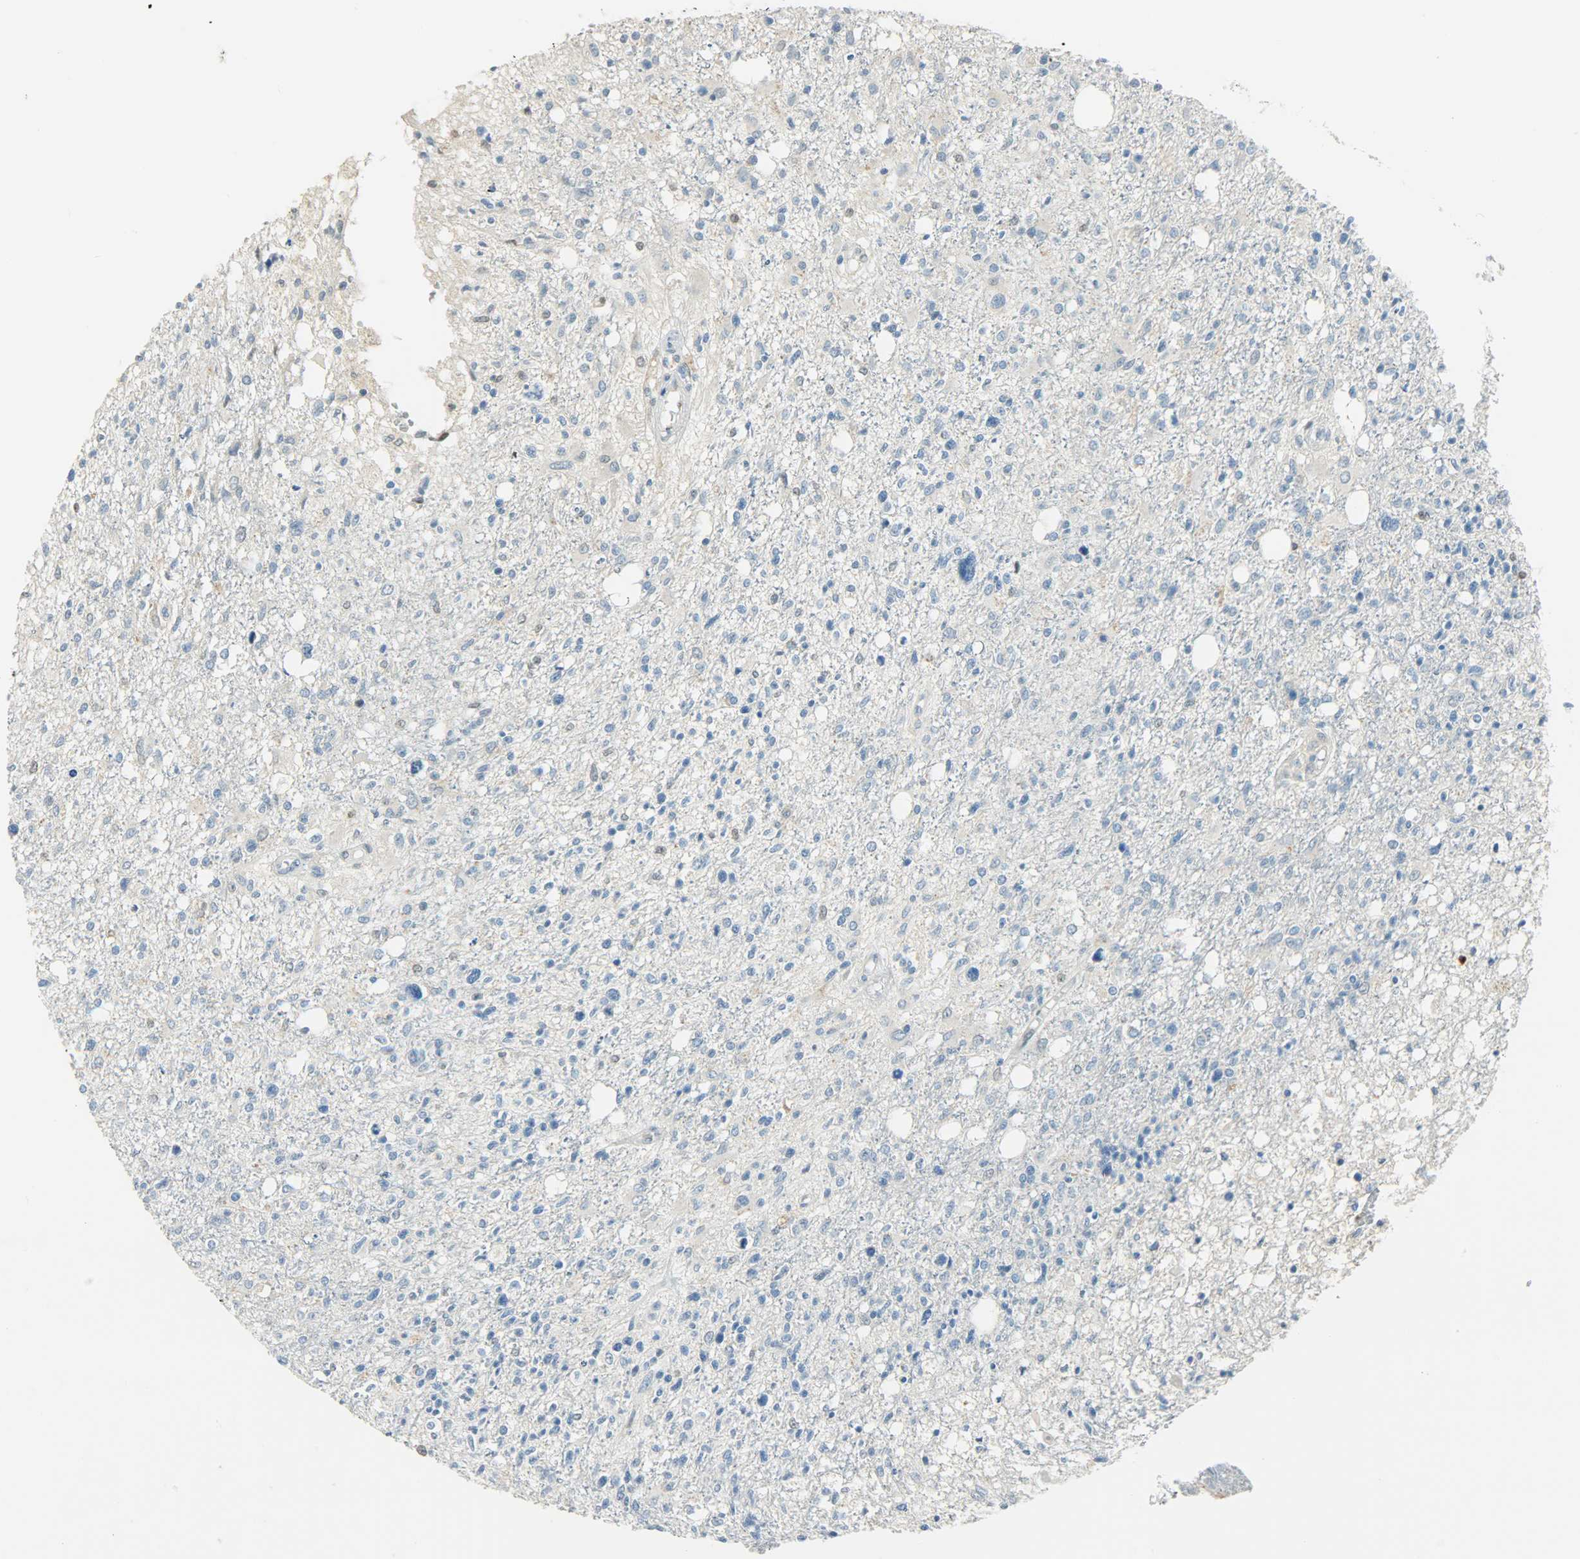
{"staining": {"intensity": "negative", "quantity": "none", "location": "none"}, "tissue": "glioma", "cell_type": "Tumor cells", "image_type": "cancer", "snomed": [{"axis": "morphology", "description": "Glioma, malignant, High grade"}, {"axis": "topography", "description": "Cerebral cortex"}], "caption": "Tumor cells show no significant protein staining in glioma.", "gene": "JUNB", "patient": {"sex": "male", "age": 76}}